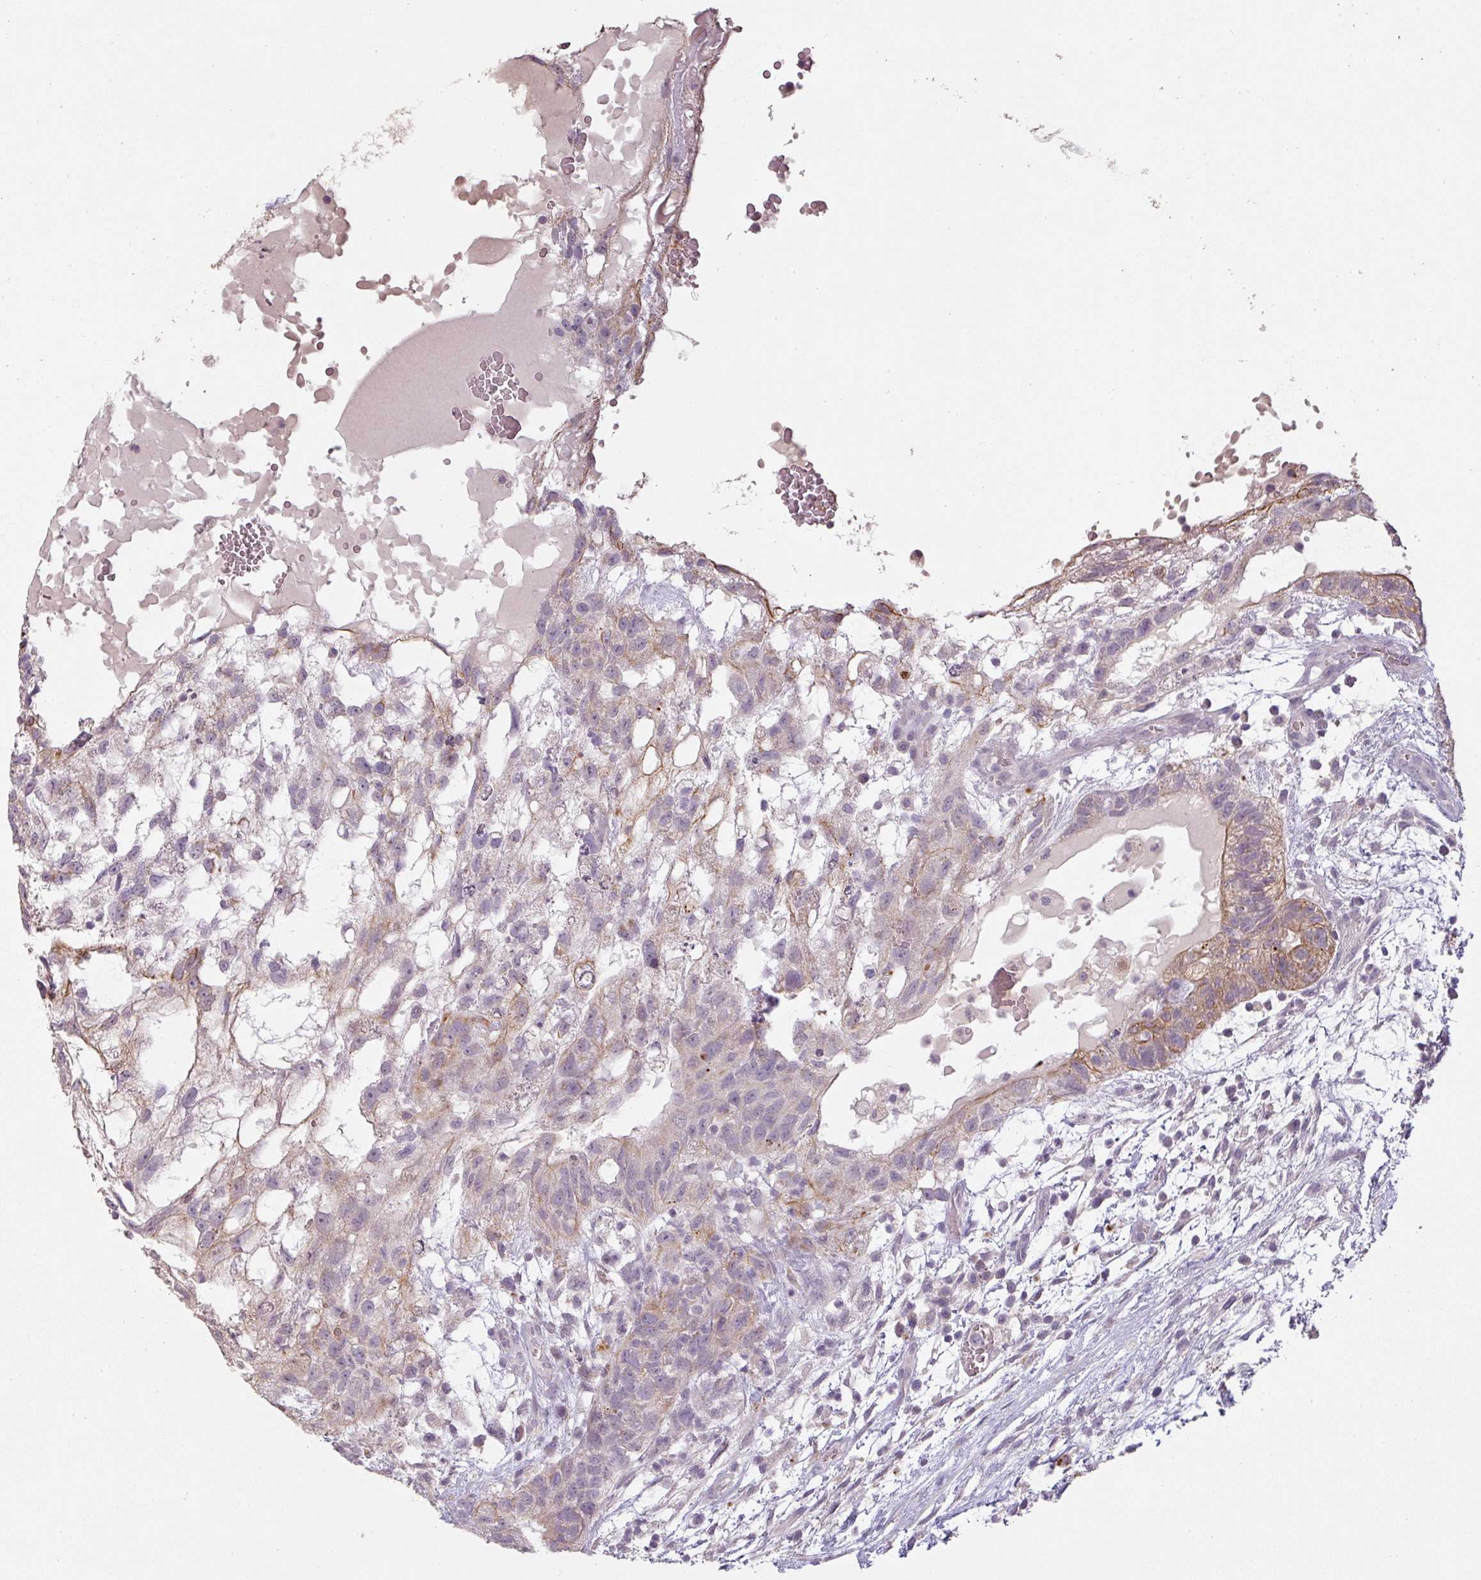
{"staining": {"intensity": "moderate", "quantity": "<25%", "location": "cytoplasmic/membranous"}, "tissue": "testis cancer", "cell_type": "Tumor cells", "image_type": "cancer", "snomed": [{"axis": "morphology", "description": "Normal tissue, NOS"}, {"axis": "morphology", "description": "Carcinoma, Embryonal, NOS"}, {"axis": "topography", "description": "Testis"}], "caption": "This image displays immunohistochemistry (IHC) staining of human testis cancer (embryonal carcinoma), with low moderate cytoplasmic/membranous positivity in about <25% of tumor cells.", "gene": "LYPLA1", "patient": {"sex": "male", "age": 32}}